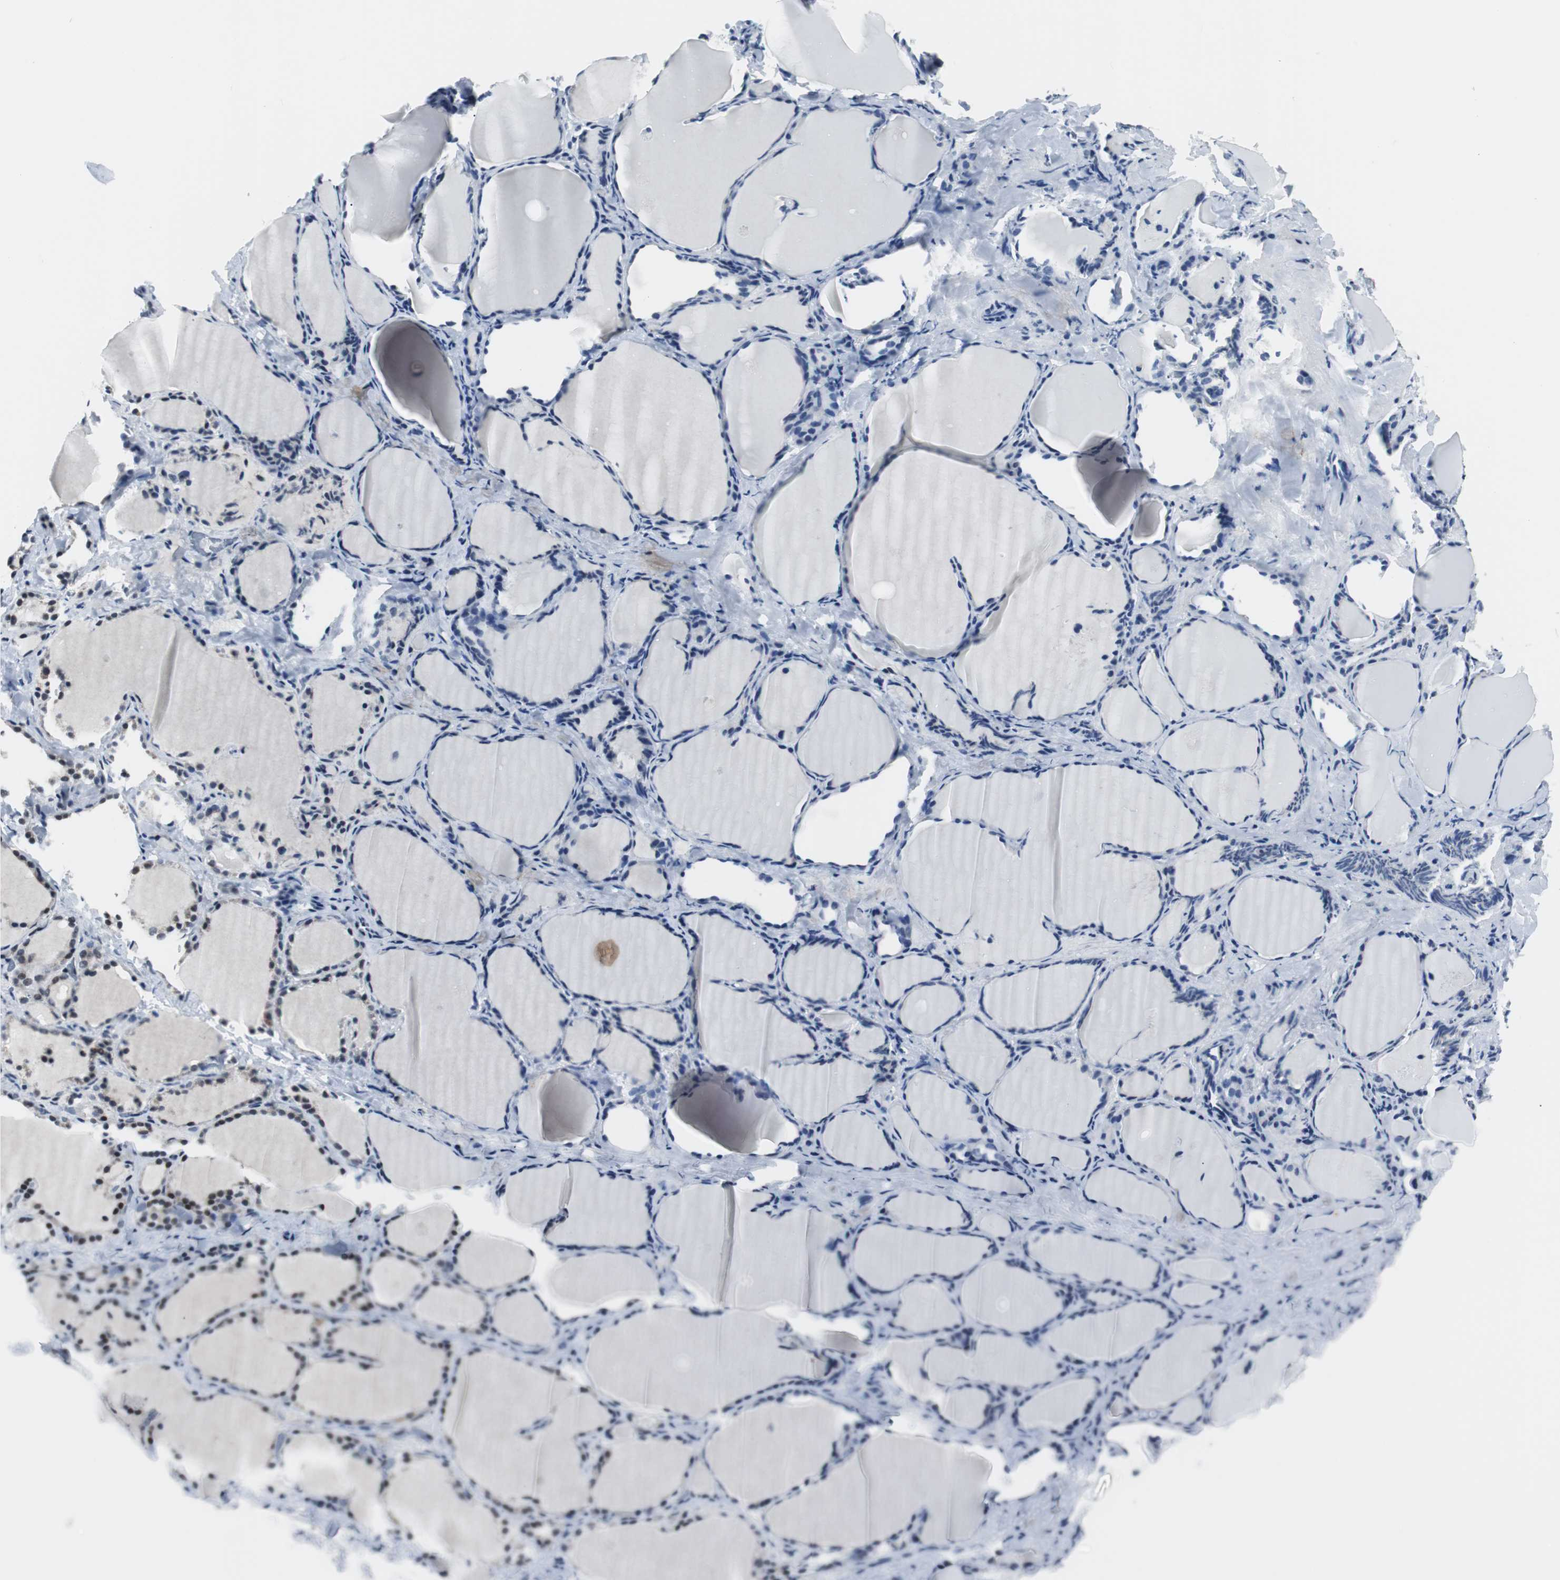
{"staining": {"intensity": "weak", "quantity": "<25%", "location": "cytoplasmic/membranous,nuclear"}, "tissue": "thyroid gland", "cell_type": "Glandular cells", "image_type": "normal", "snomed": [{"axis": "morphology", "description": "Normal tissue, NOS"}, {"axis": "morphology", "description": "Papillary adenocarcinoma, NOS"}, {"axis": "topography", "description": "Thyroid gland"}], "caption": "Photomicrograph shows no protein staining in glandular cells of benign thyroid gland.", "gene": "MTA1", "patient": {"sex": "female", "age": 30}}